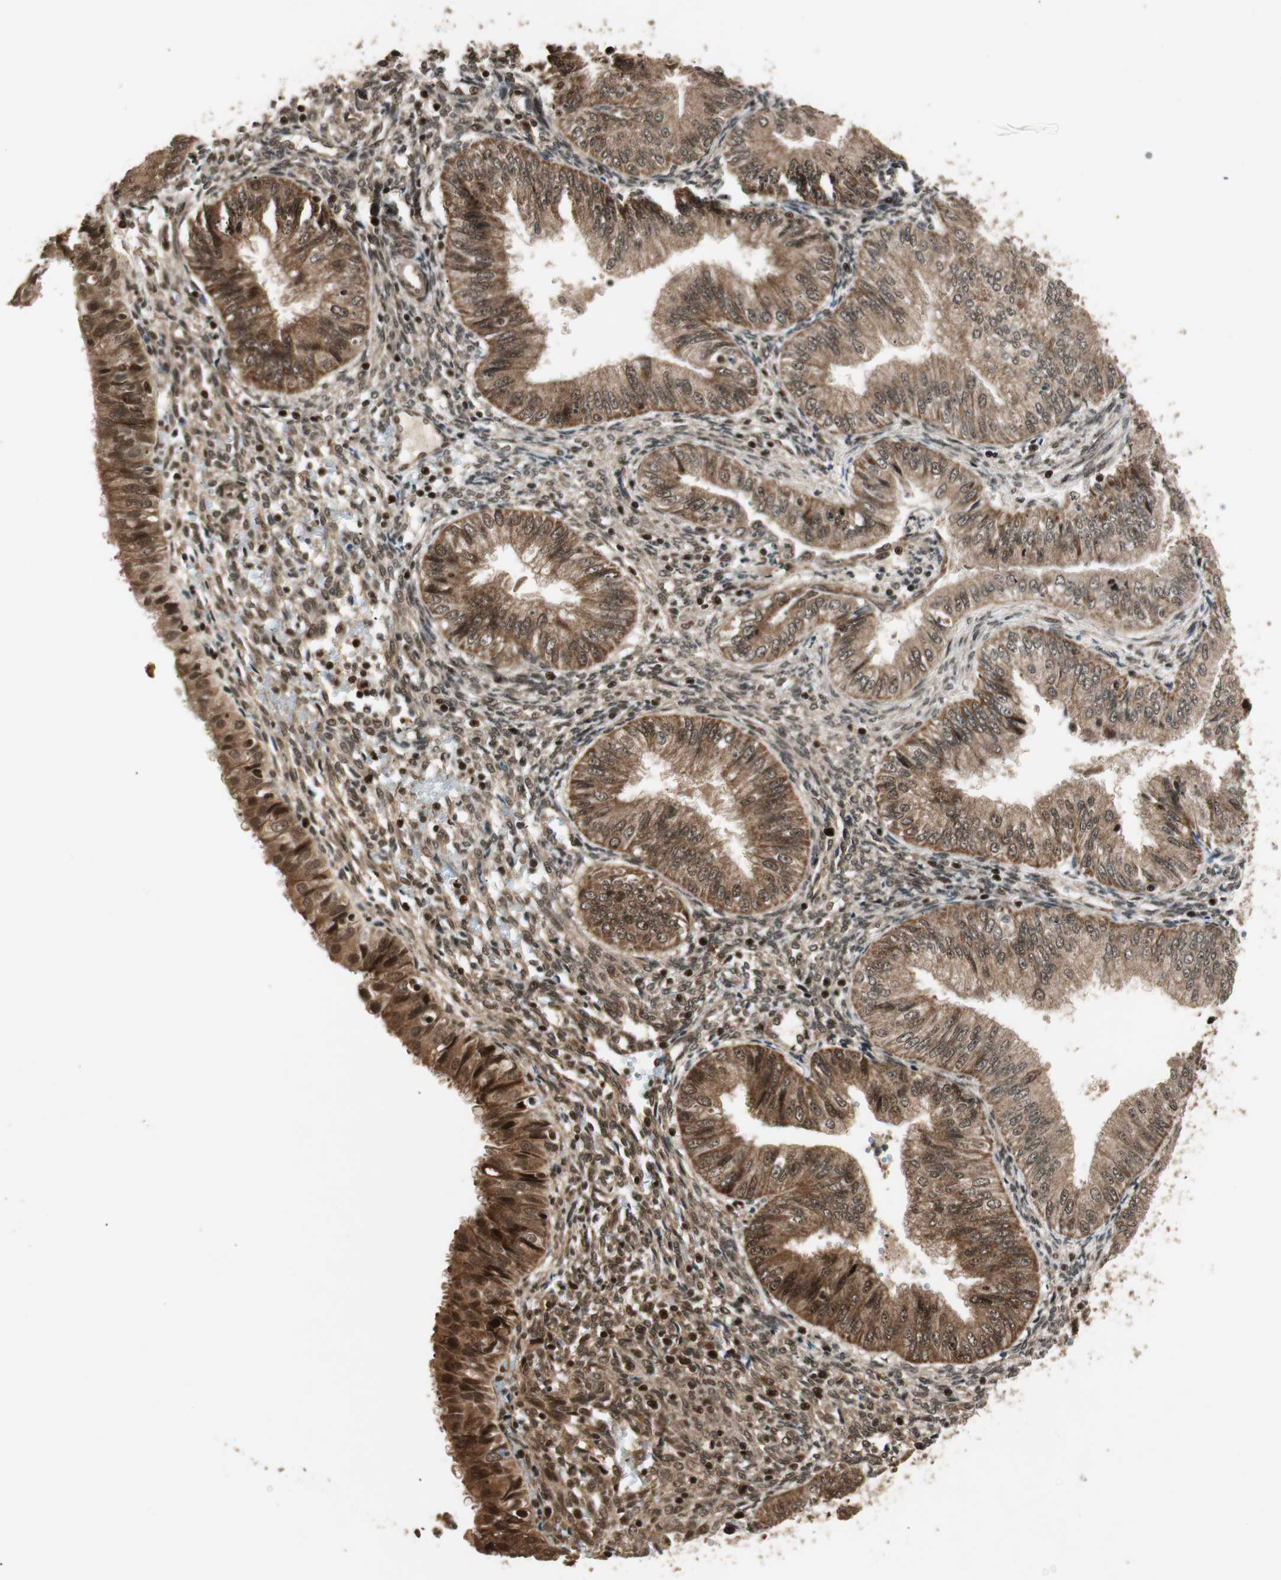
{"staining": {"intensity": "moderate", "quantity": ">75%", "location": "cytoplasmic/membranous,nuclear"}, "tissue": "endometrial cancer", "cell_type": "Tumor cells", "image_type": "cancer", "snomed": [{"axis": "morphology", "description": "Normal tissue, NOS"}, {"axis": "morphology", "description": "Adenocarcinoma, NOS"}, {"axis": "topography", "description": "Endometrium"}], "caption": "Endometrial cancer stained for a protein (brown) demonstrates moderate cytoplasmic/membranous and nuclear positive expression in about >75% of tumor cells.", "gene": "RPA3", "patient": {"sex": "female", "age": 53}}